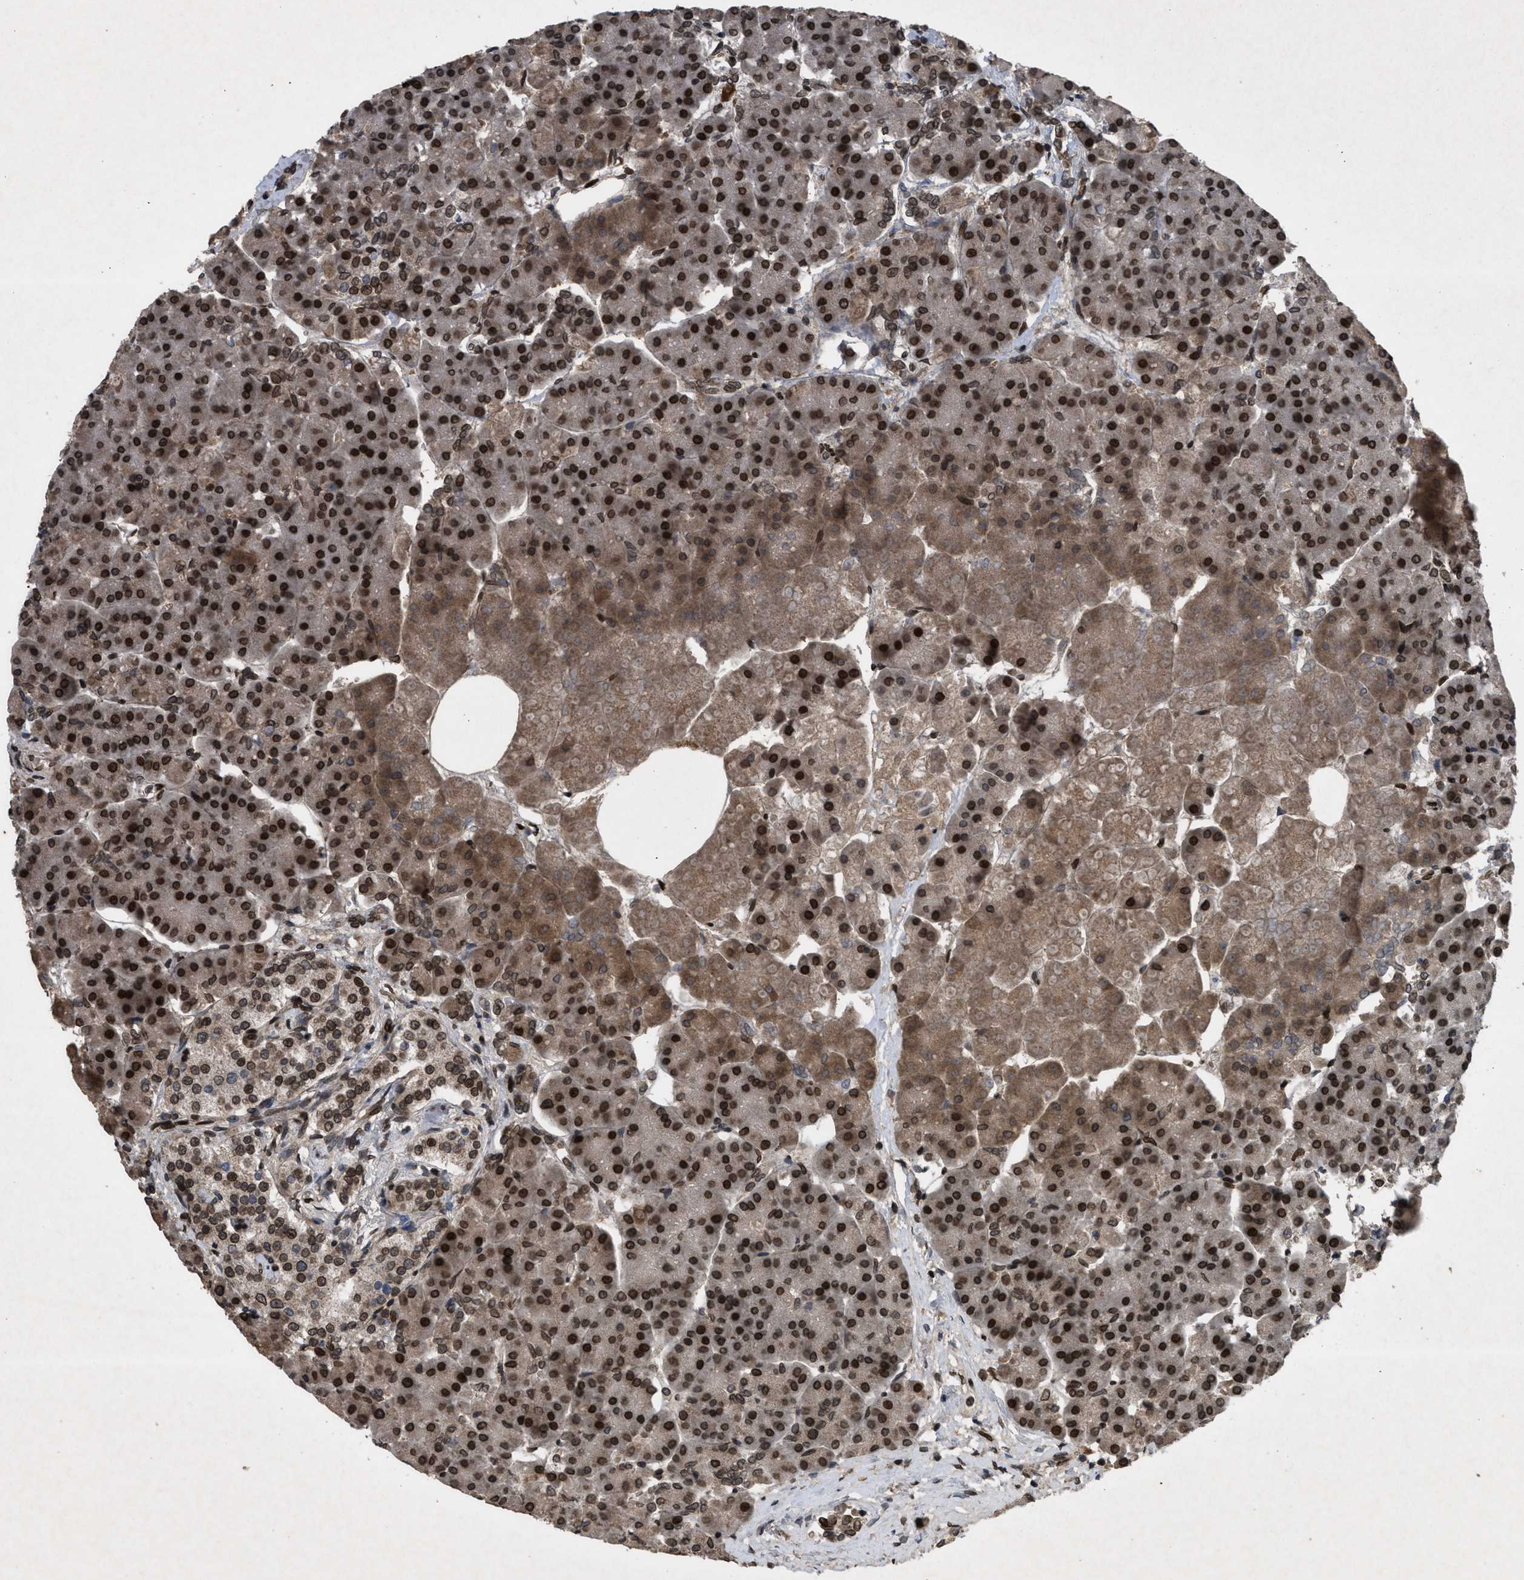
{"staining": {"intensity": "strong", "quantity": ">75%", "location": "nuclear"}, "tissue": "pancreas", "cell_type": "Exocrine glandular cells", "image_type": "normal", "snomed": [{"axis": "morphology", "description": "Normal tissue, NOS"}, {"axis": "topography", "description": "Pancreas"}], "caption": "About >75% of exocrine glandular cells in normal human pancreas display strong nuclear protein expression as visualized by brown immunohistochemical staining.", "gene": "CRY1", "patient": {"sex": "female", "age": 70}}